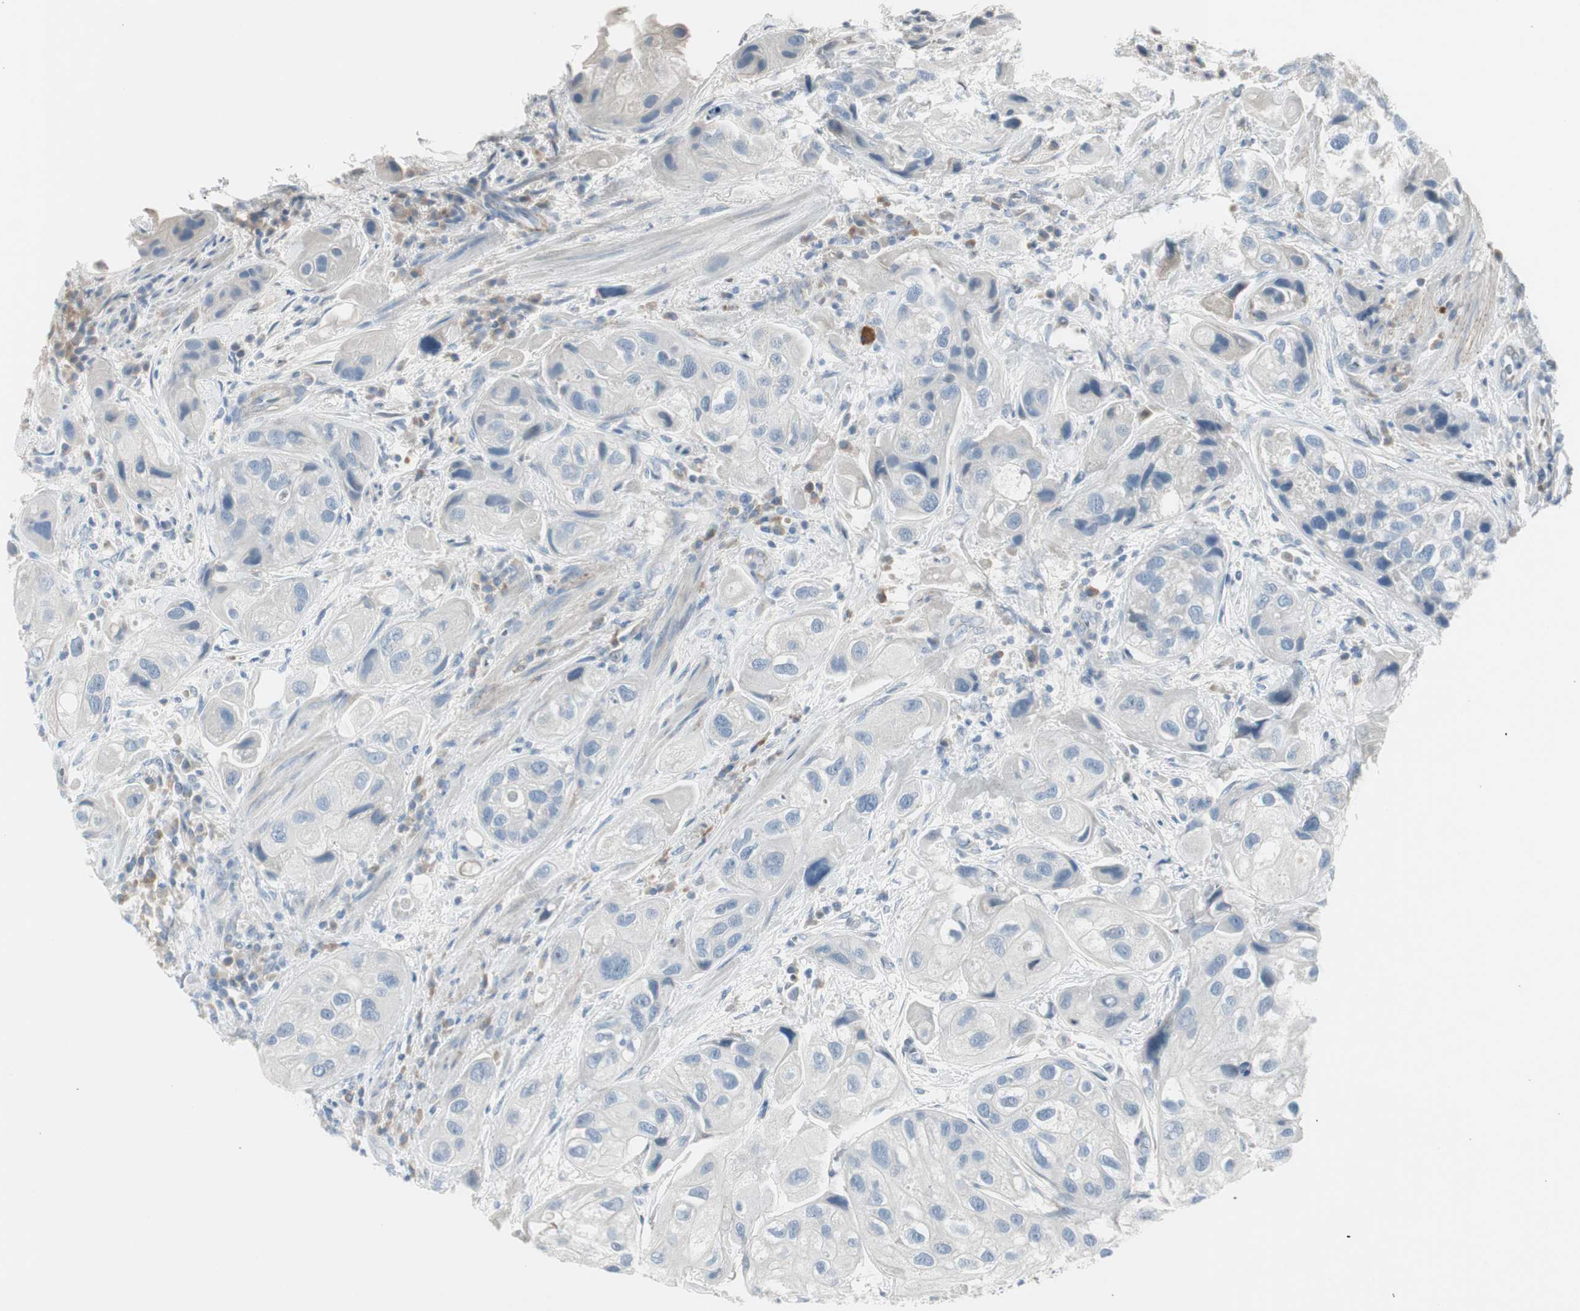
{"staining": {"intensity": "negative", "quantity": "none", "location": "none"}, "tissue": "urothelial cancer", "cell_type": "Tumor cells", "image_type": "cancer", "snomed": [{"axis": "morphology", "description": "Urothelial carcinoma, High grade"}, {"axis": "topography", "description": "Urinary bladder"}], "caption": "This is a micrograph of immunohistochemistry staining of urothelial cancer, which shows no expression in tumor cells.", "gene": "CACNA2D1", "patient": {"sex": "female", "age": 64}}